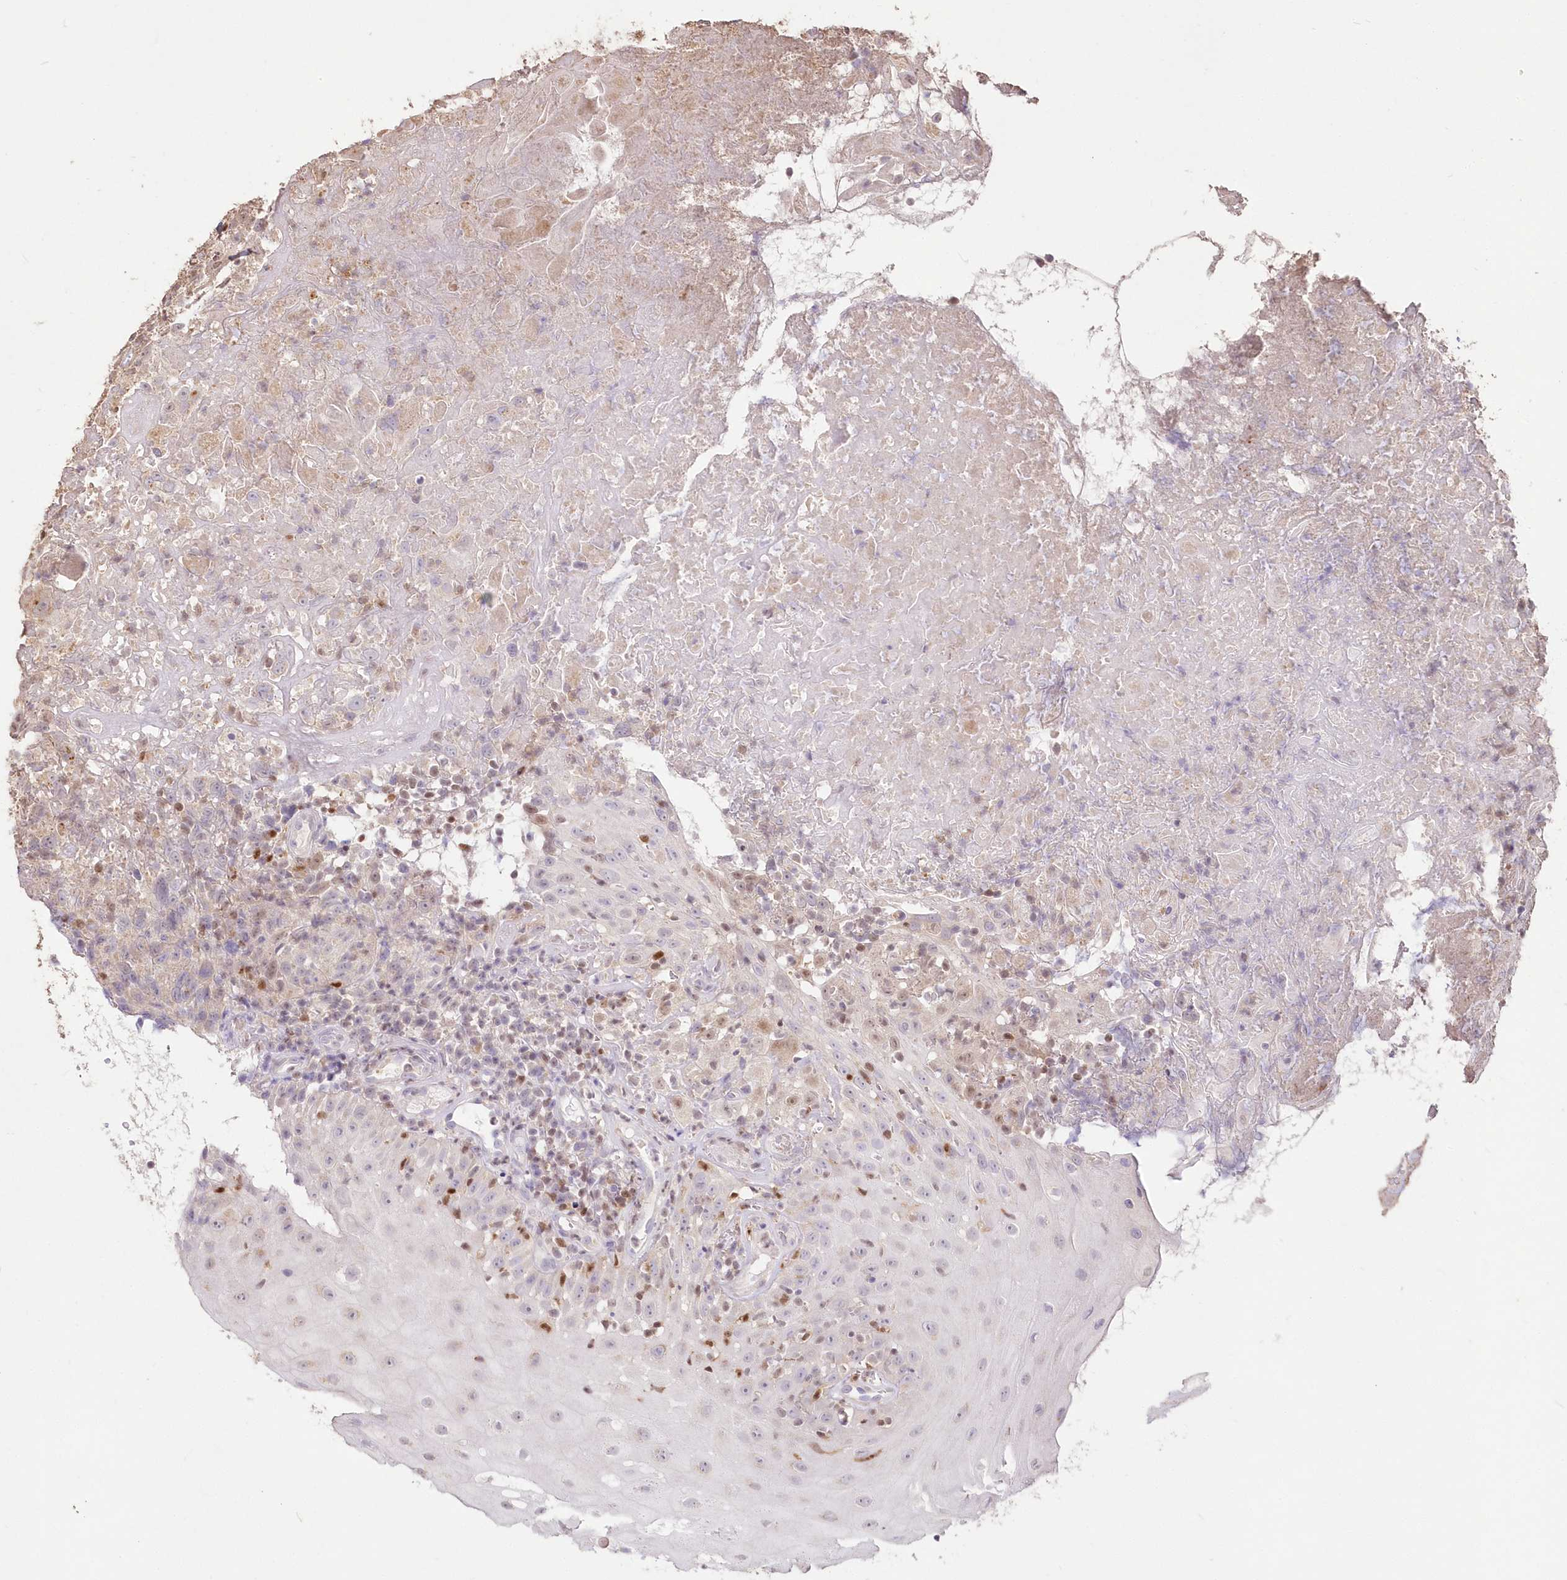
{"staining": {"intensity": "negative", "quantity": "none", "location": "none"}, "tissue": "oral mucosa", "cell_type": "Squamous epithelial cells", "image_type": "normal", "snomed": [{"axis": "morphology", "description": "Normal tissue, NOS"}, {"axis": "topography", "description": "Oral tissue"}], "caption": "Squamous epithelial cells are negative for protein expression in unremarkable human oral mucosa. (DAB (3,3'-diaminobenzidine) IHC, high magnification).", "gene": "STK17B", "patient": {"sex": "male", "age": 60}}